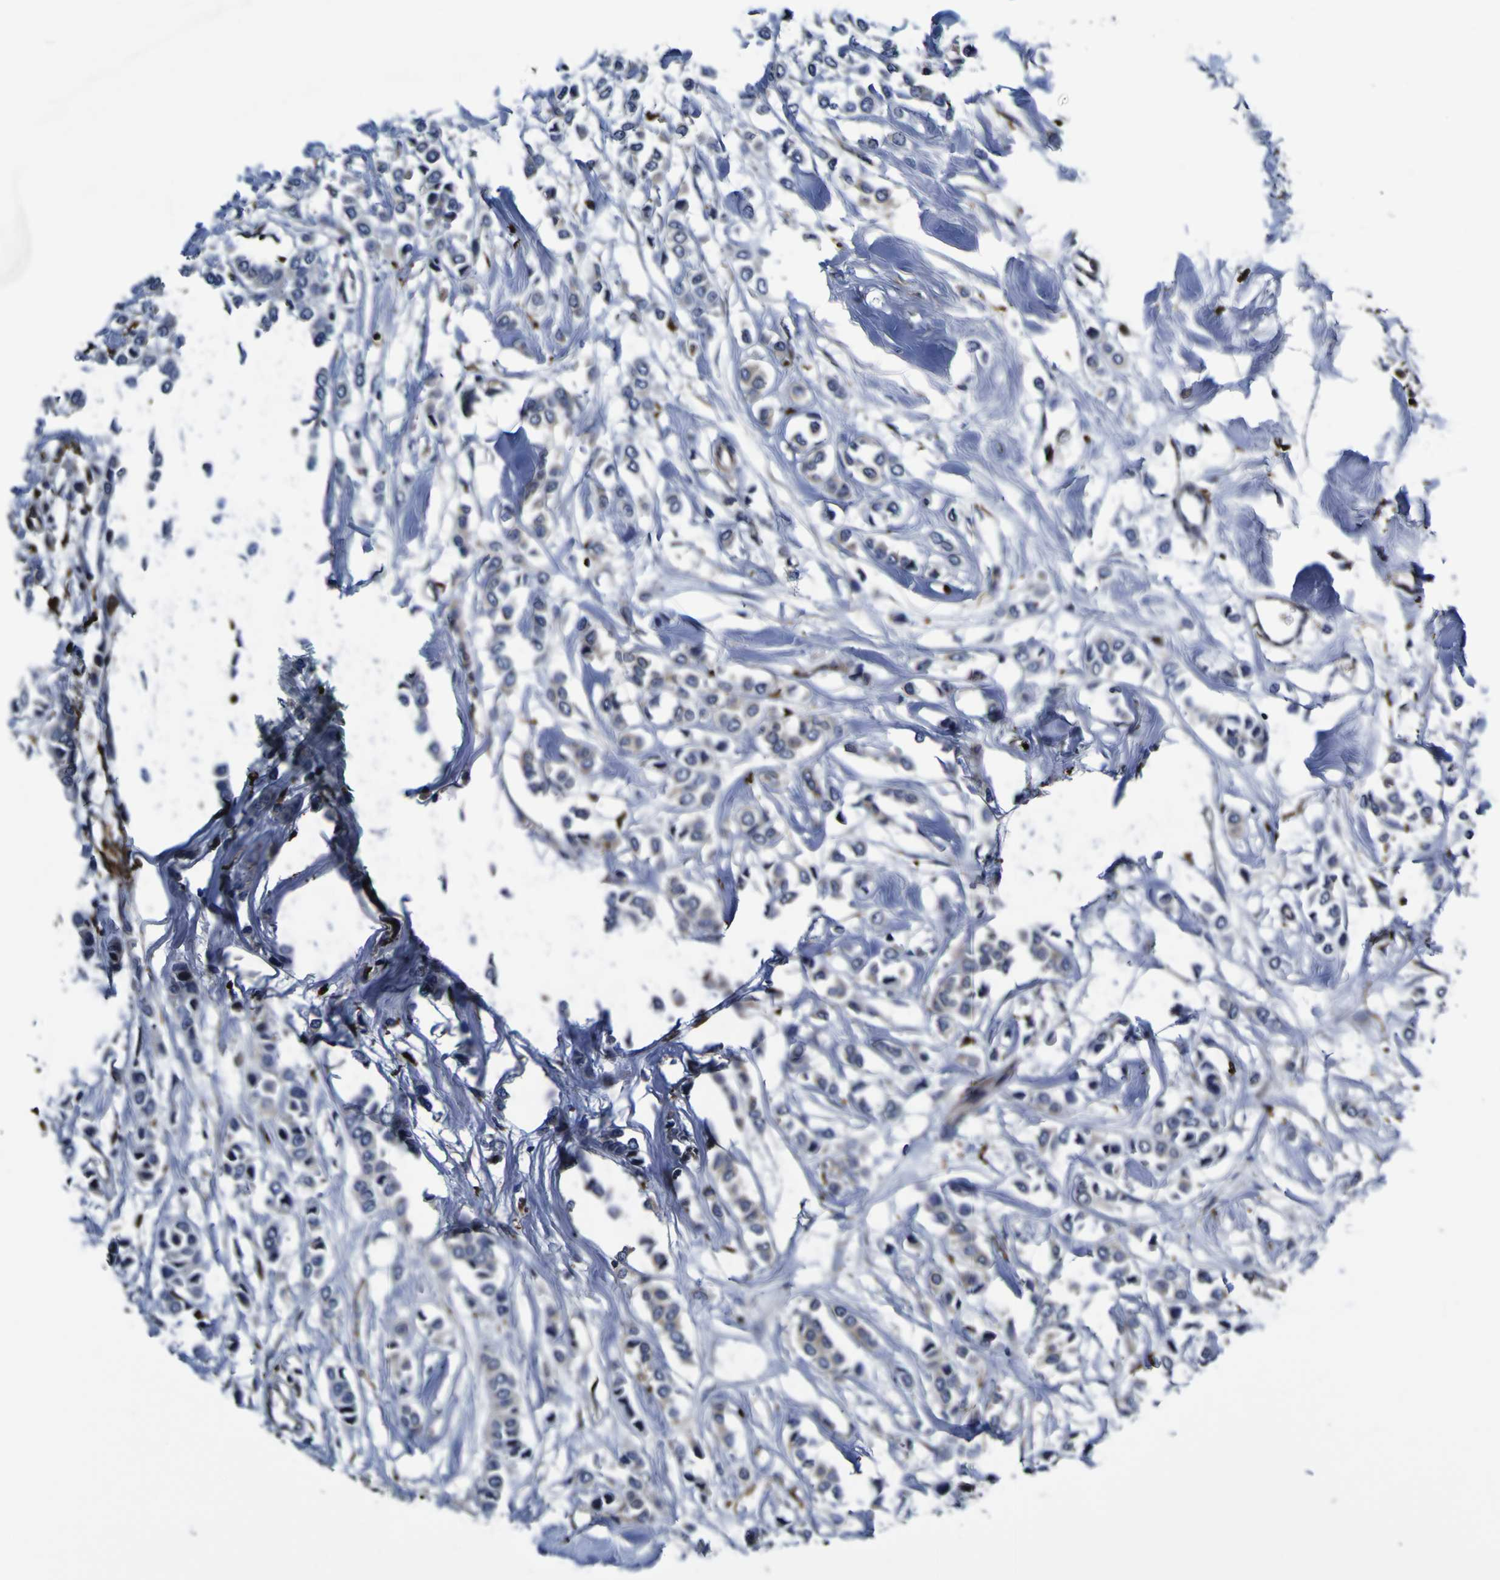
{"staining": {"intensity": "weak", "quantity": "<25%", "location": "cytoplasmic/membranous"}, "tissue": "breast cancer", "cell_type": "Tumor cells", "image_type": "cancer", "snomed": [{"axis": "morphology", "description": "Lobular carcinoma"}, {"axis": "topography", "description": "Breast"}], "caption": "The histopathology image exhibits no significant positivity in tumor cells of breast cancer (lobular carcinoma).", "gene": "GPX1", "patient": {"sex": "female", "age": 51}}